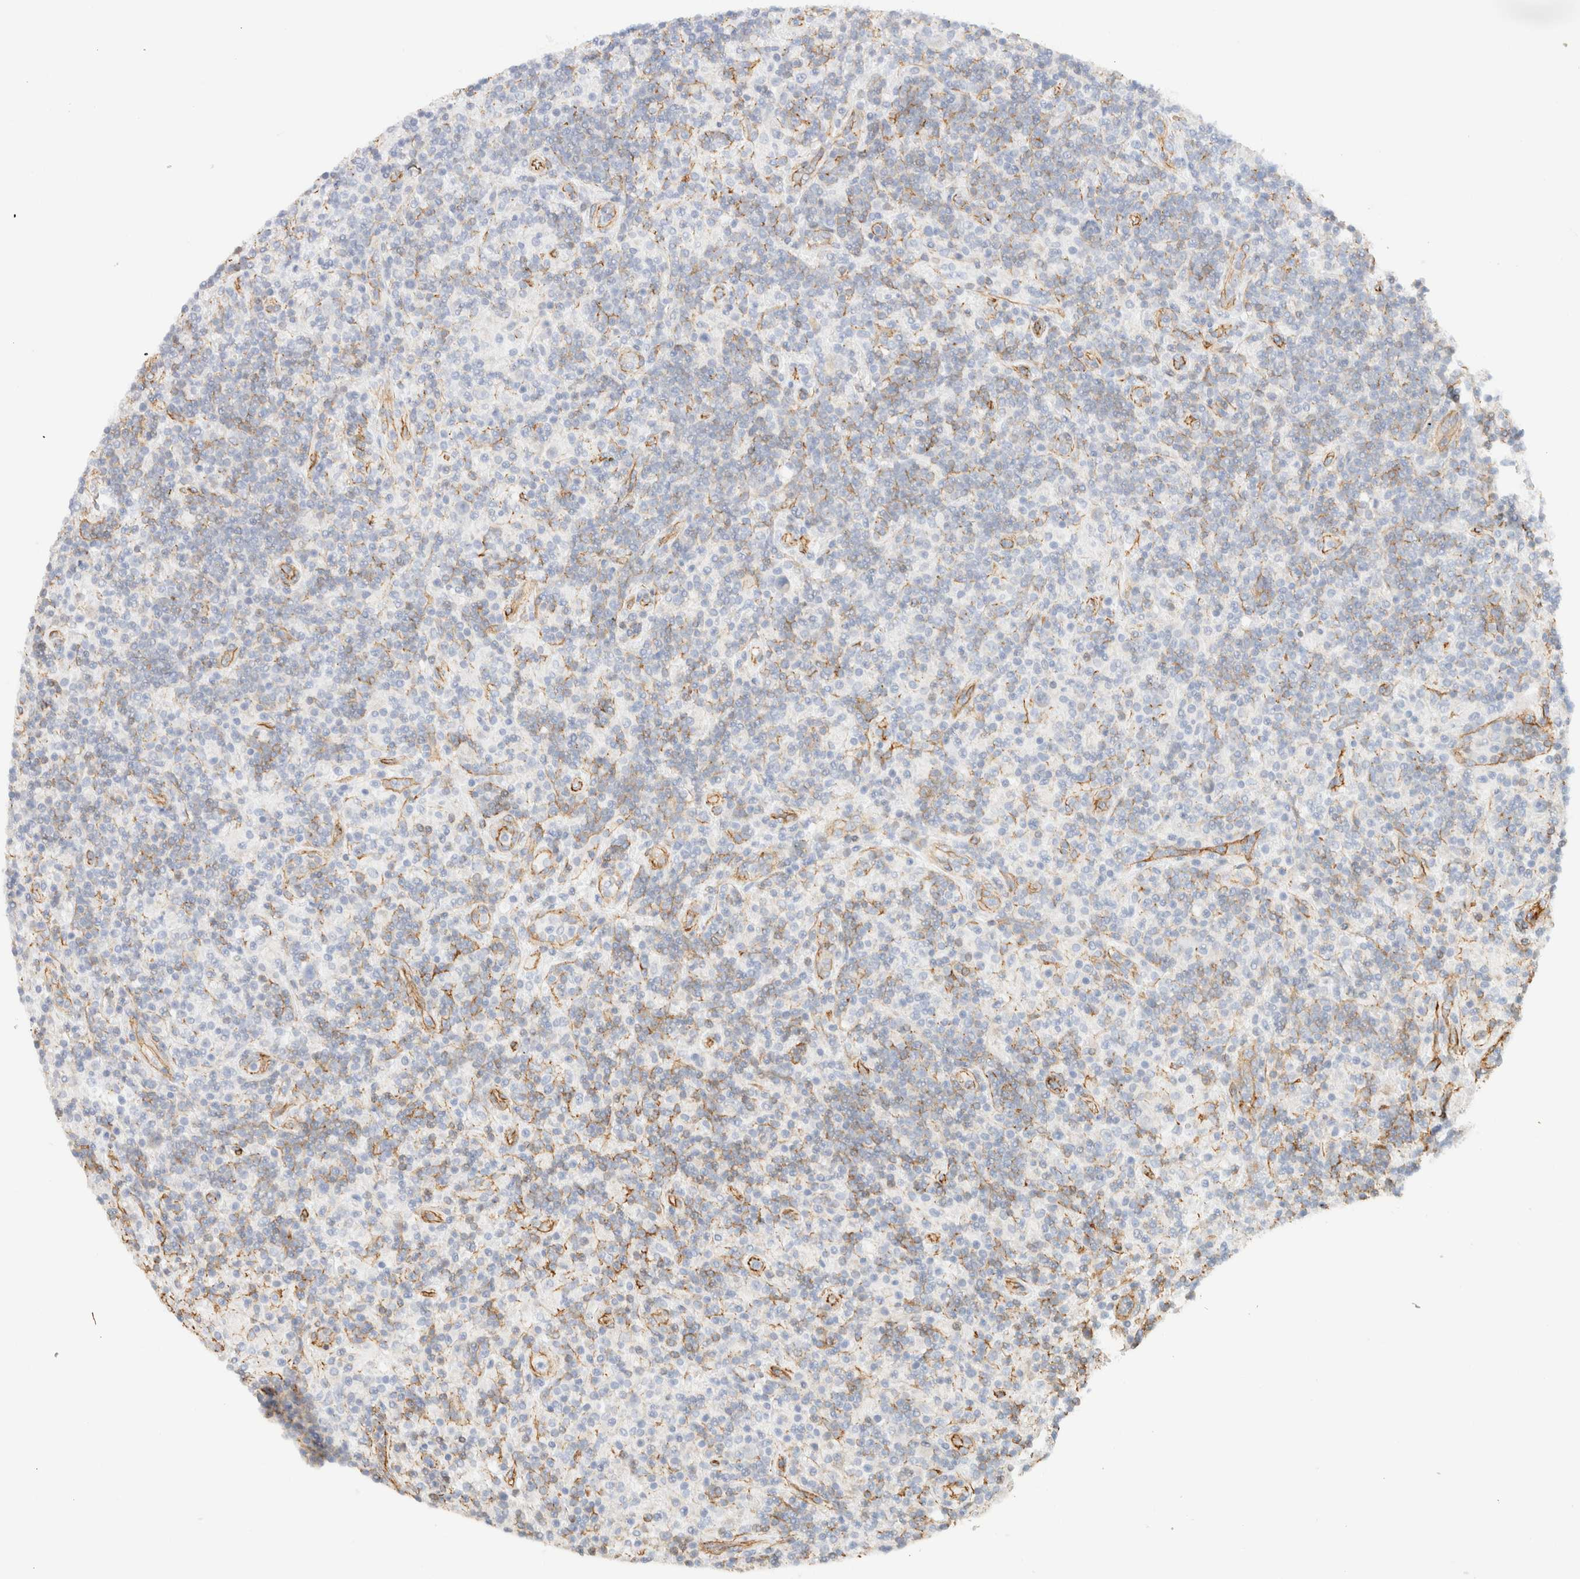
{"staining": {"intensity": "negative", "quantity": "none", "location": "none"}, "tissue": "lymphoma", "cell_type": "Tumor cells", "image_type": "cancer", "snomed": [{"axis": "morphology", "description": "Hodgkin's disease, NOS"}, {"axis": "topography", "description": "Lymph node"}], "caption": "There is no significant staining in tumor cells of lymphoma.", "gene": "CYB5R4", "patient": {"sex": "male", "age": 70}}